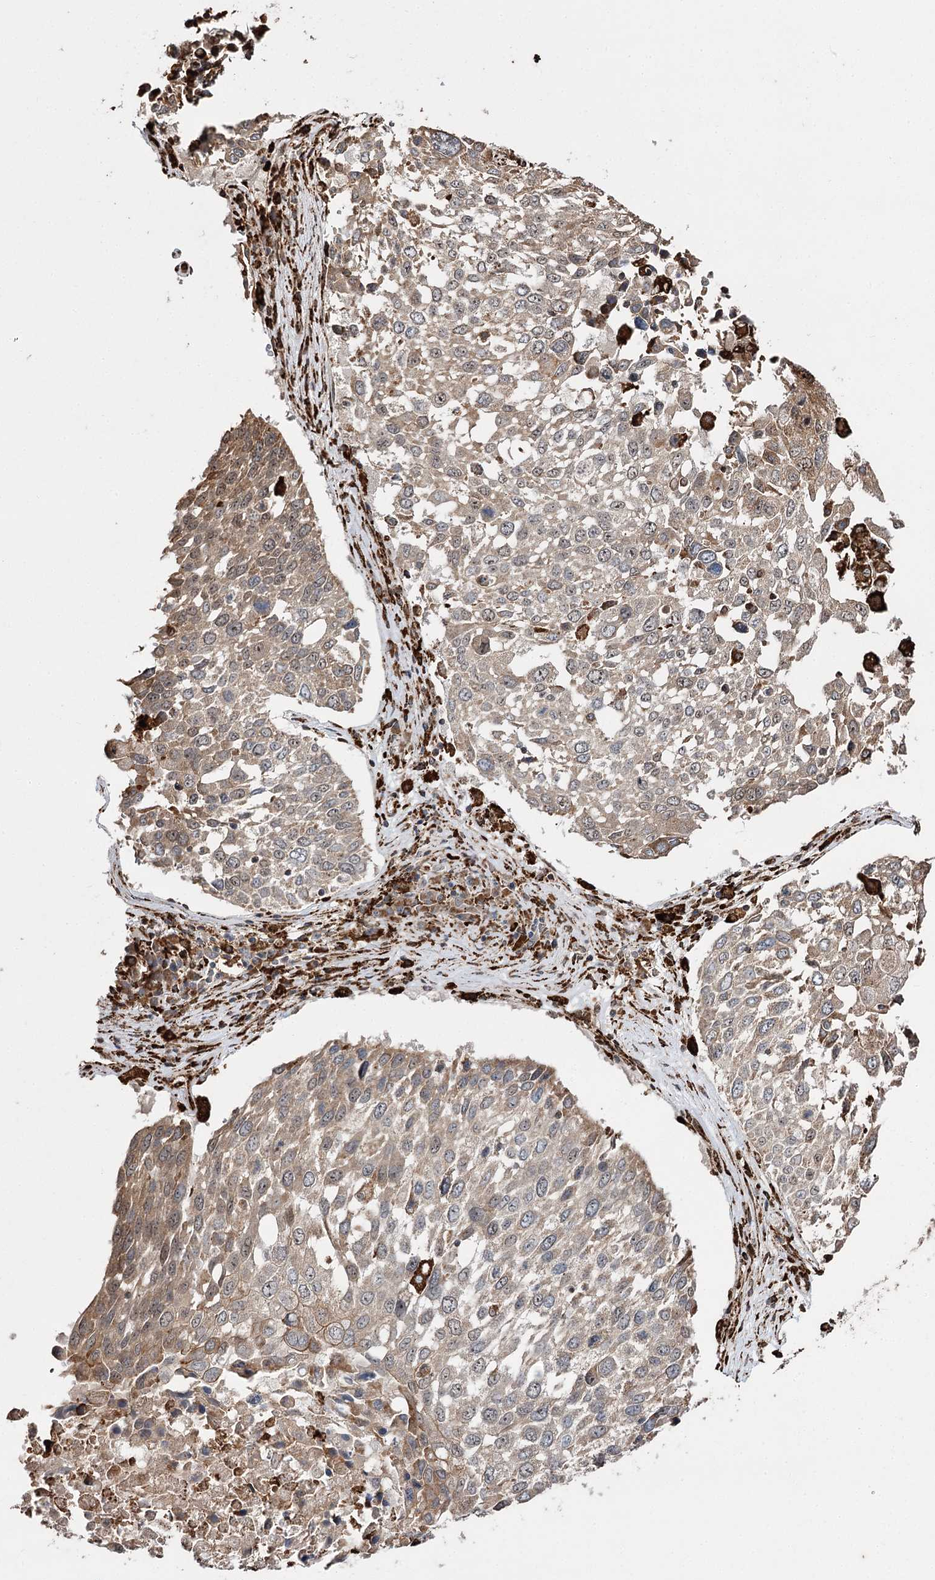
{"staining": {"intensity": "weak", "quantity": ">75%", "location": "cytoplasmic/membranous"}, "tissue": "lung cancer", "cell_type": "Tumor cells", "image_type": "cancer", "snomed": [{"axis": "morphology", "description": "Squamous cell carcinoma, NOS"}, {"axis": "topography", "description": "Lung"}], "caption": "Protein expression analysis of lung cancer shows weak cytoplasmic/membranous staining in approximately >75% of tumor cells.", "gene": "FANCL", "patient": {"sex": "male", "age": 65}}